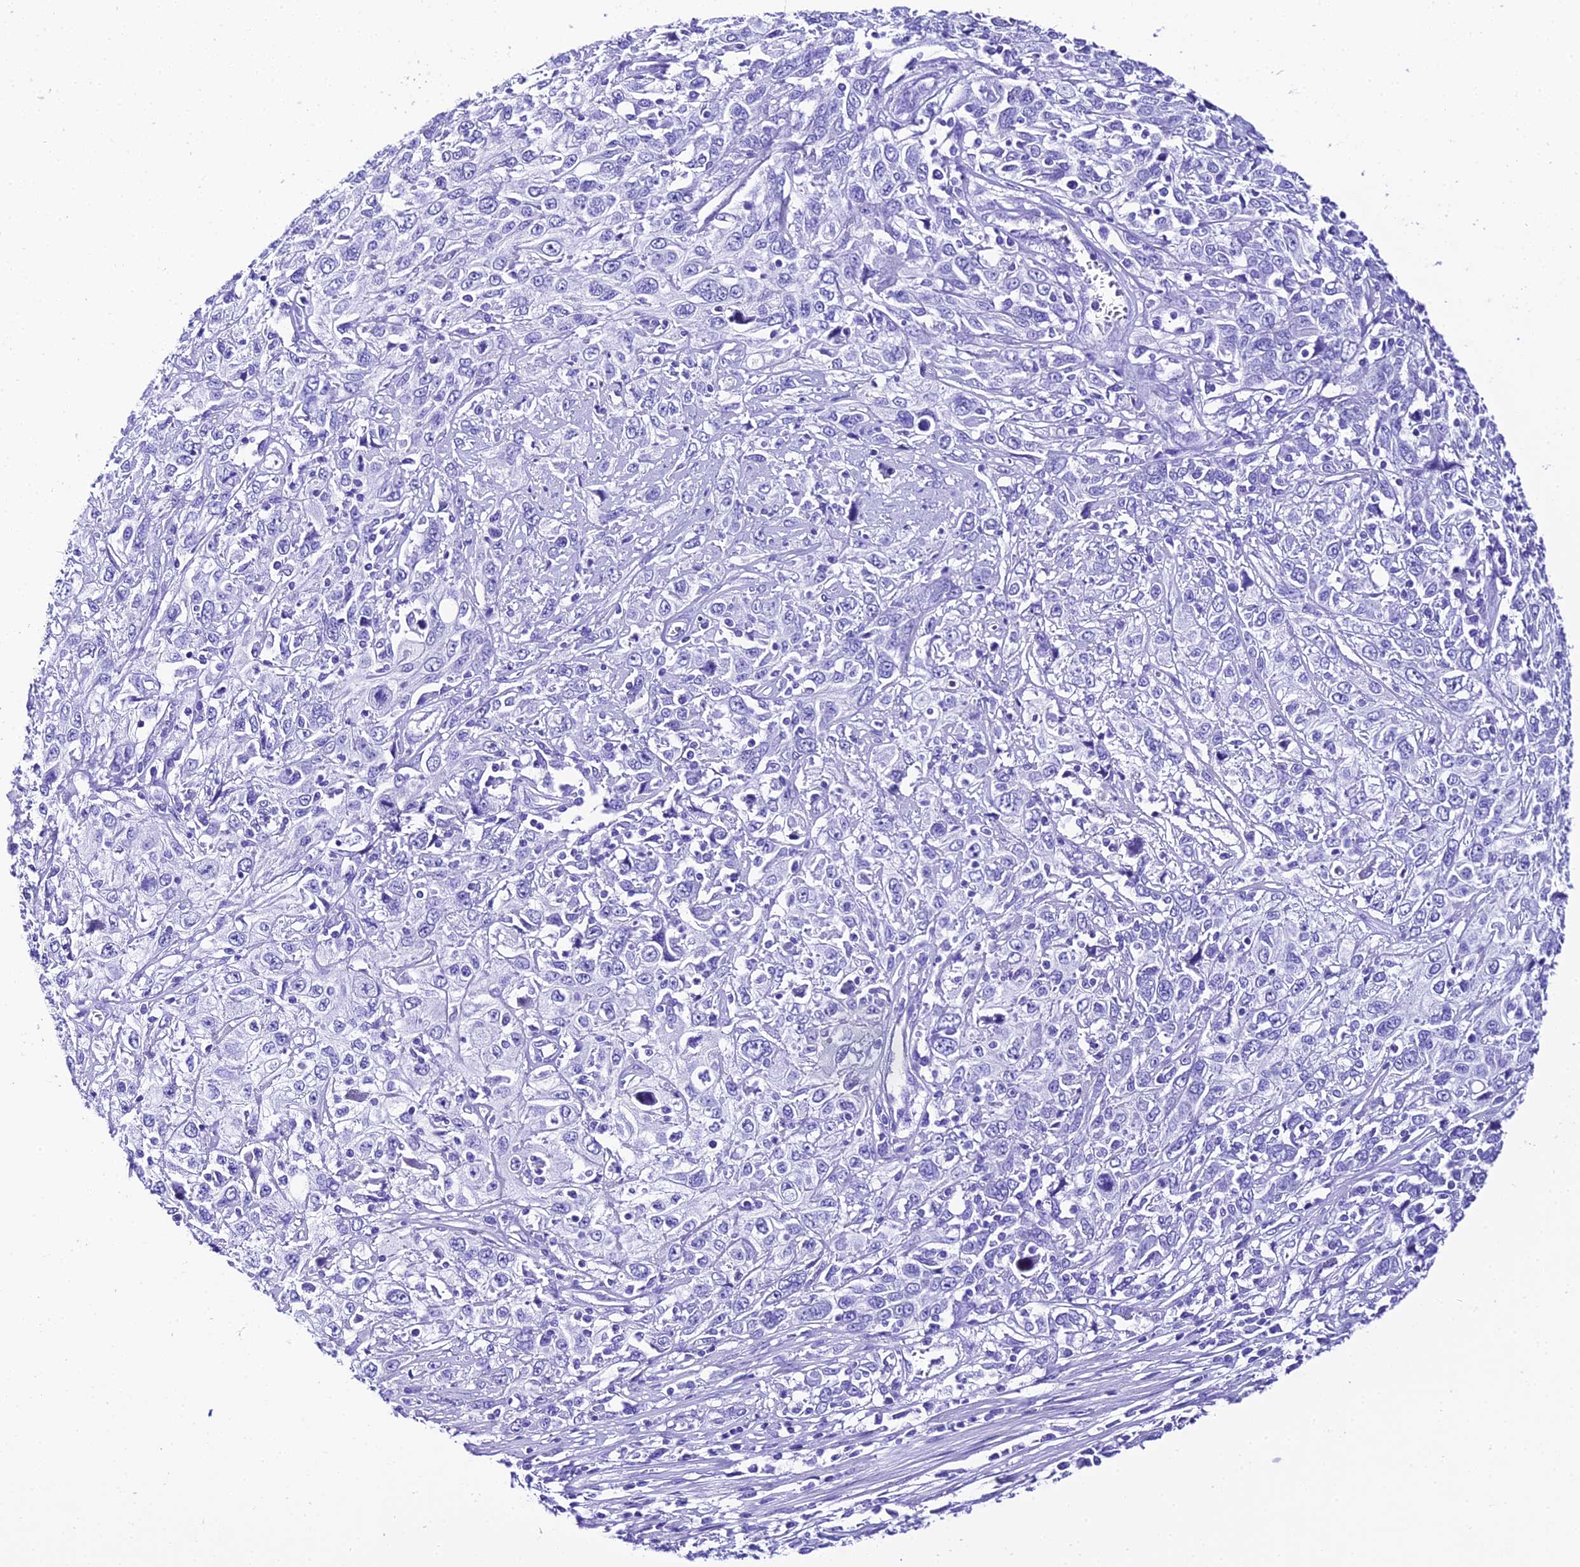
{"staining": {"intensity": "negative", "quantity": "none", "location": "none"}, "tissue": "cervical cancer", "cell_type": "Tumor cells", "image_type": "cancer", "snomed": [{"axis": "morphology", "description": "Squamous cell carcinoma, NOS"}, {"axis": "topography", "description": "Cervix"}], "caption": "Image shows no protein expression in tumor cells of cervical cancer tissue.", "gene": "TRMT44", "patient": {"sex": "female", "age": 46}}